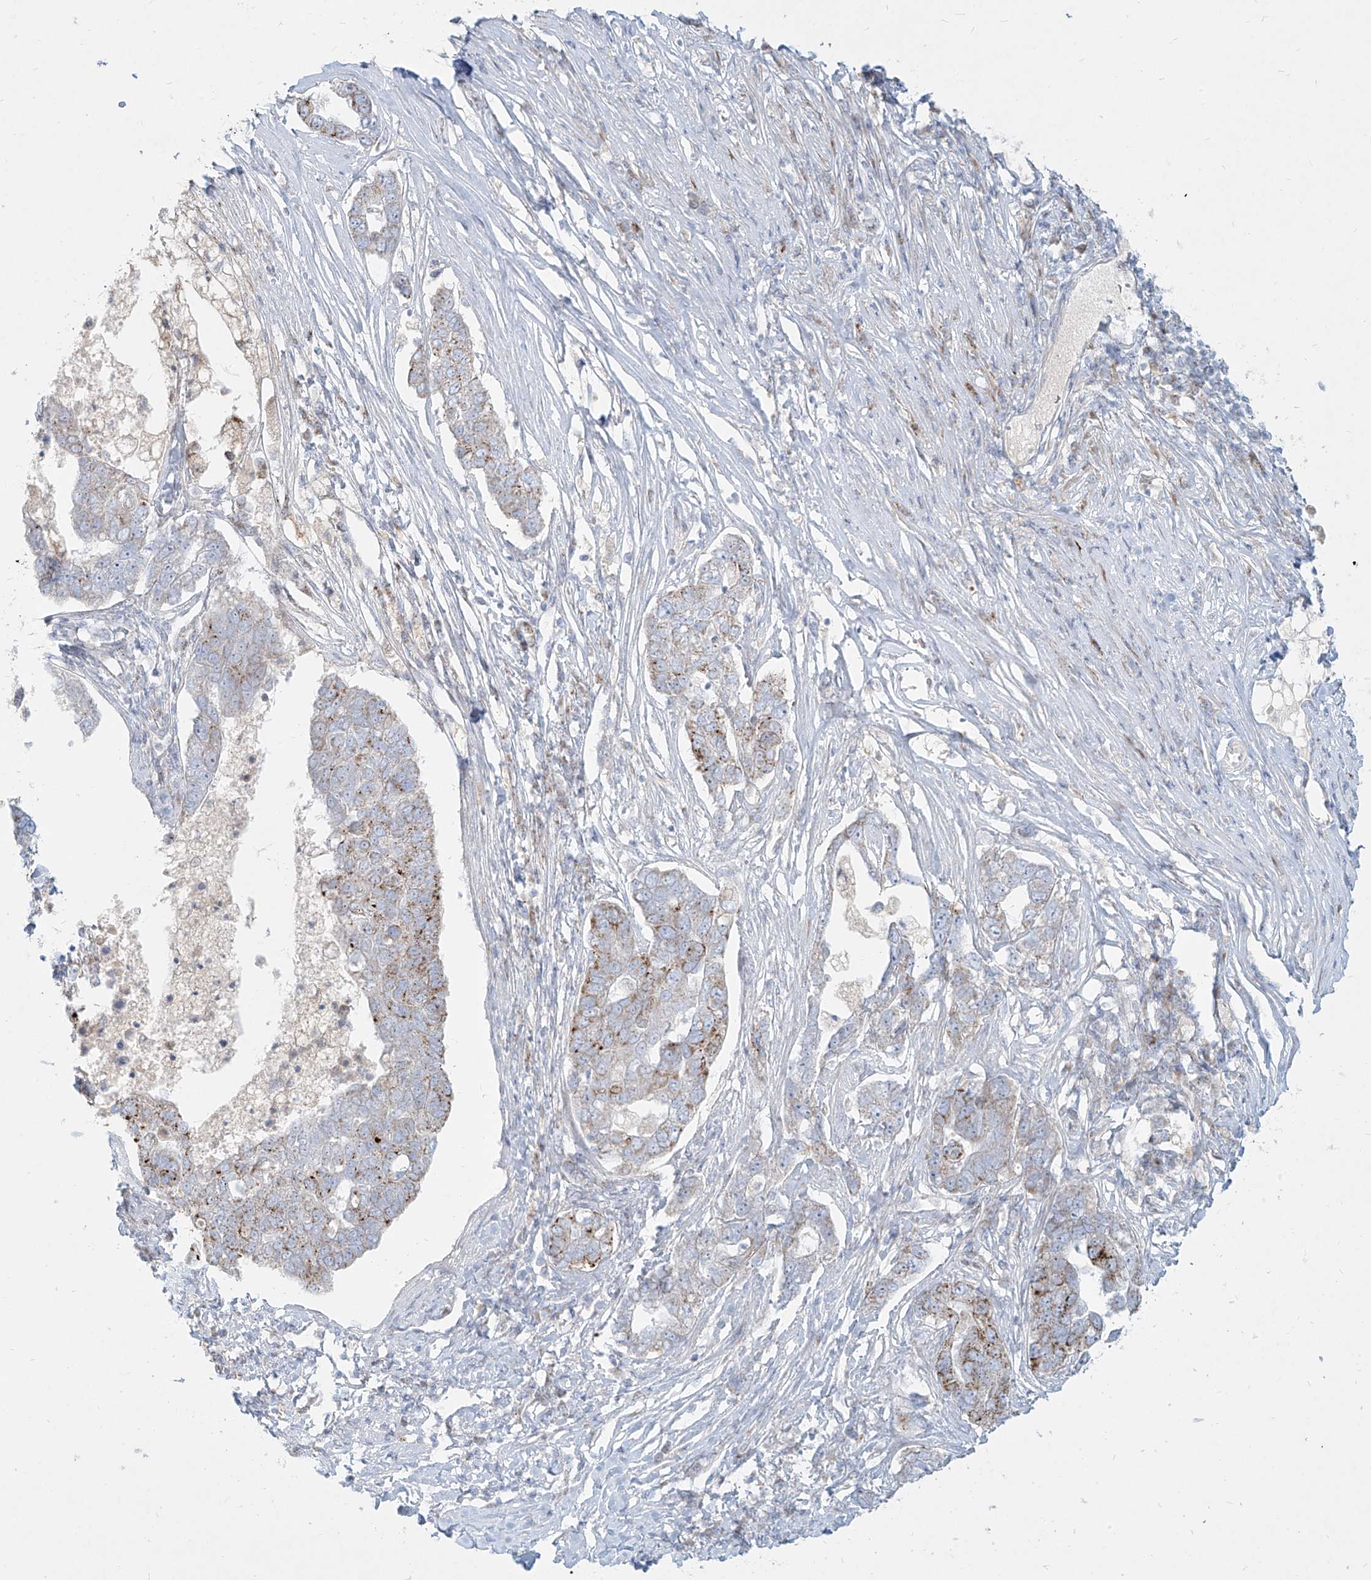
{"staining": {"intensity": "moderate", "quantity": "25%-75%", "location": "cytoplasmic/membranous"}, "tissue": "pancreatic cancer", "cell_type": "Tumor cells", "image_type": "cancer", "snomed": [{"axis": "morphology", "description": "Adenocarcinoma, NOS"}, {"axis": "topography", "description": "Pancreas"}], "caption": "IHC photomicrograph of neoplastic tissue: human pancreatic cancer stained using immunohistochemistry reveals medium levels of moderate protein expression localized specifically in the cytoplasmic/membranous of tumor cells, appearing as a cytoplasmic/membranous brown color.", "gene": "MTX2", "patient": {"sex": "female", "age": 61}}